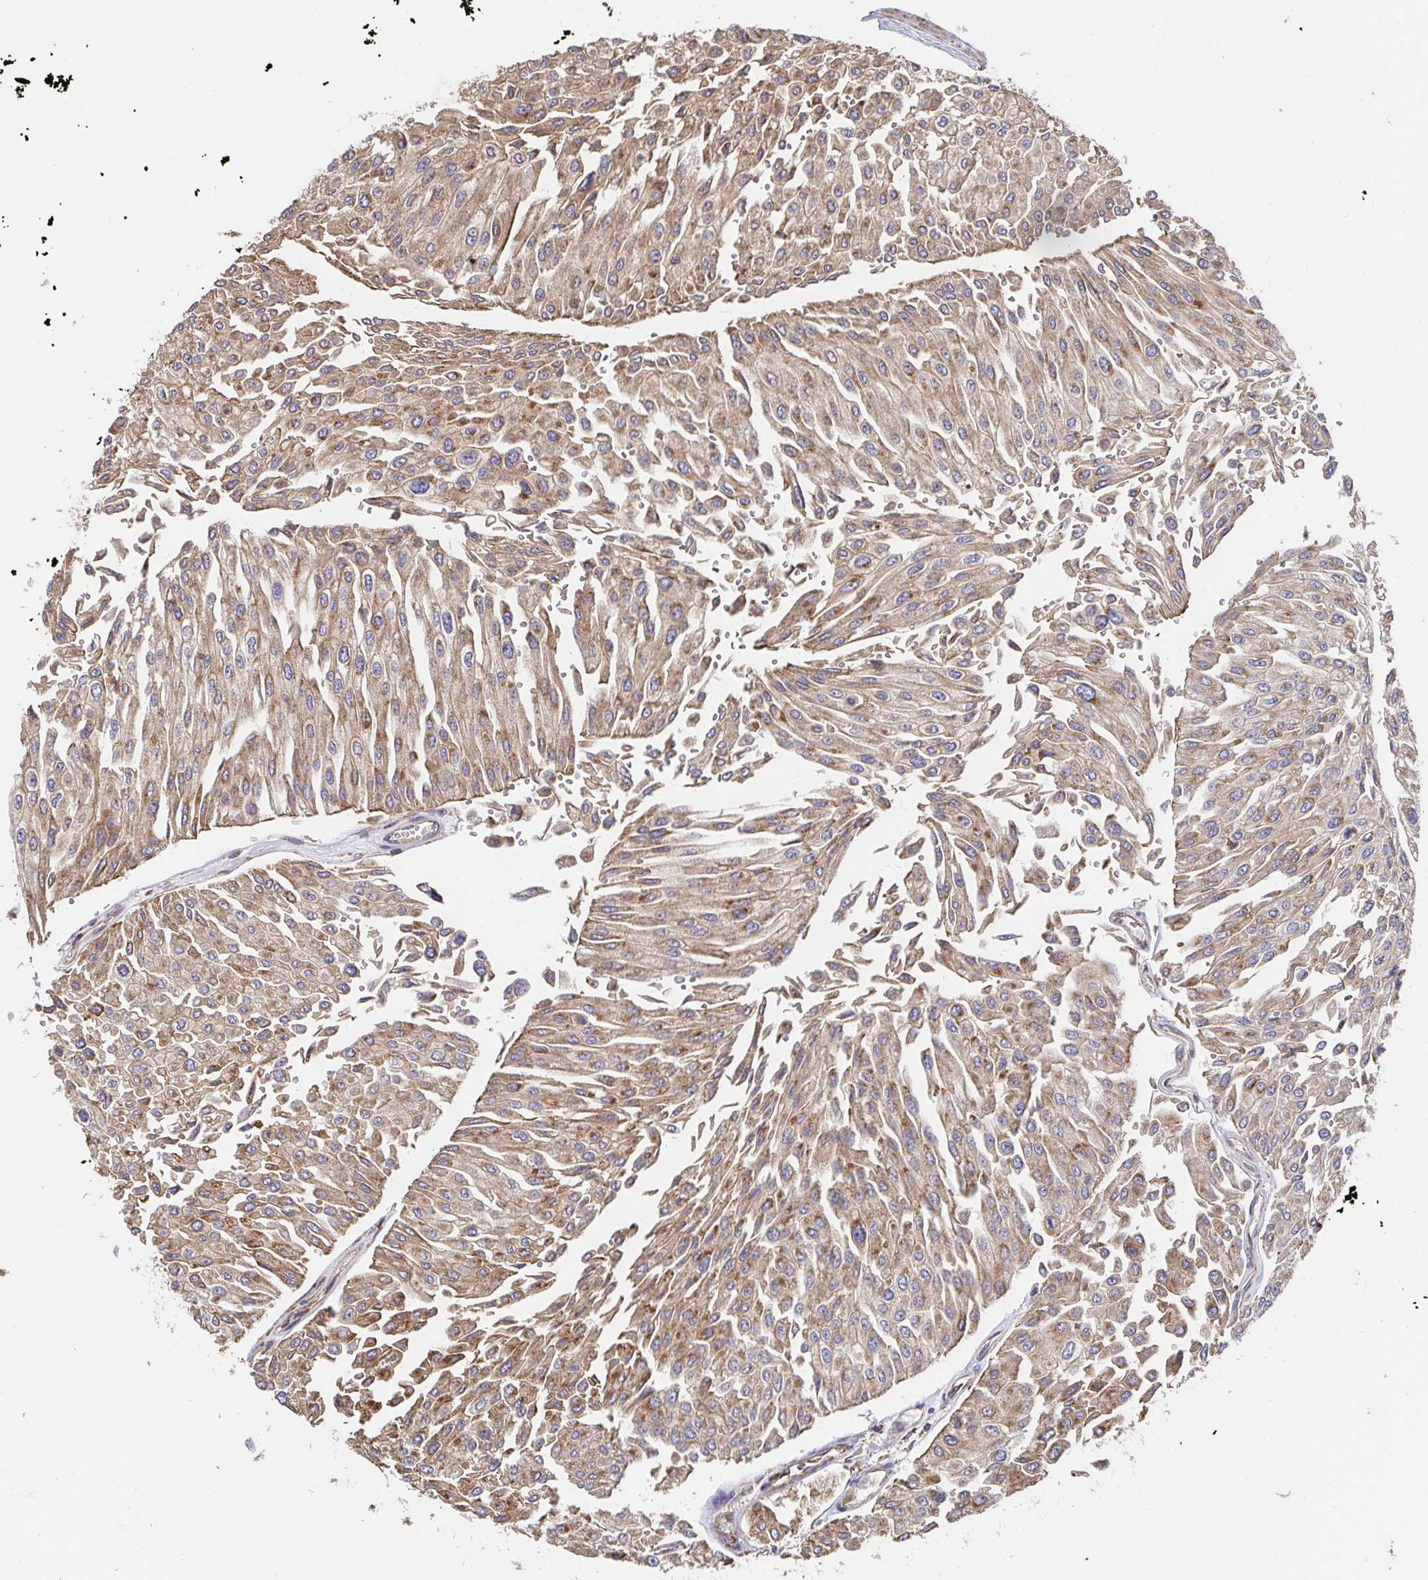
{"staining": {"intensity": "moderate", "quantity": ">75%", "location": "cytoplasmic/membranous"}, "tissue": "urothelial cancer", "cell_type": "Tumor cells", "image_type": "cancer", "snomed": [{"axis": "morphology", "description": "Urothelial carcinoma, NOS"}, {"axis": "topography", "description": "Urinary bladder"}], "caption": "Human urothelial cancer stained for a protein (brown) shows moderate cytoplasmic/membranous positive expression in about >75% of tumor cells.", "gene": "APBB1", "patient": {"sex": "male", "age": 67}}